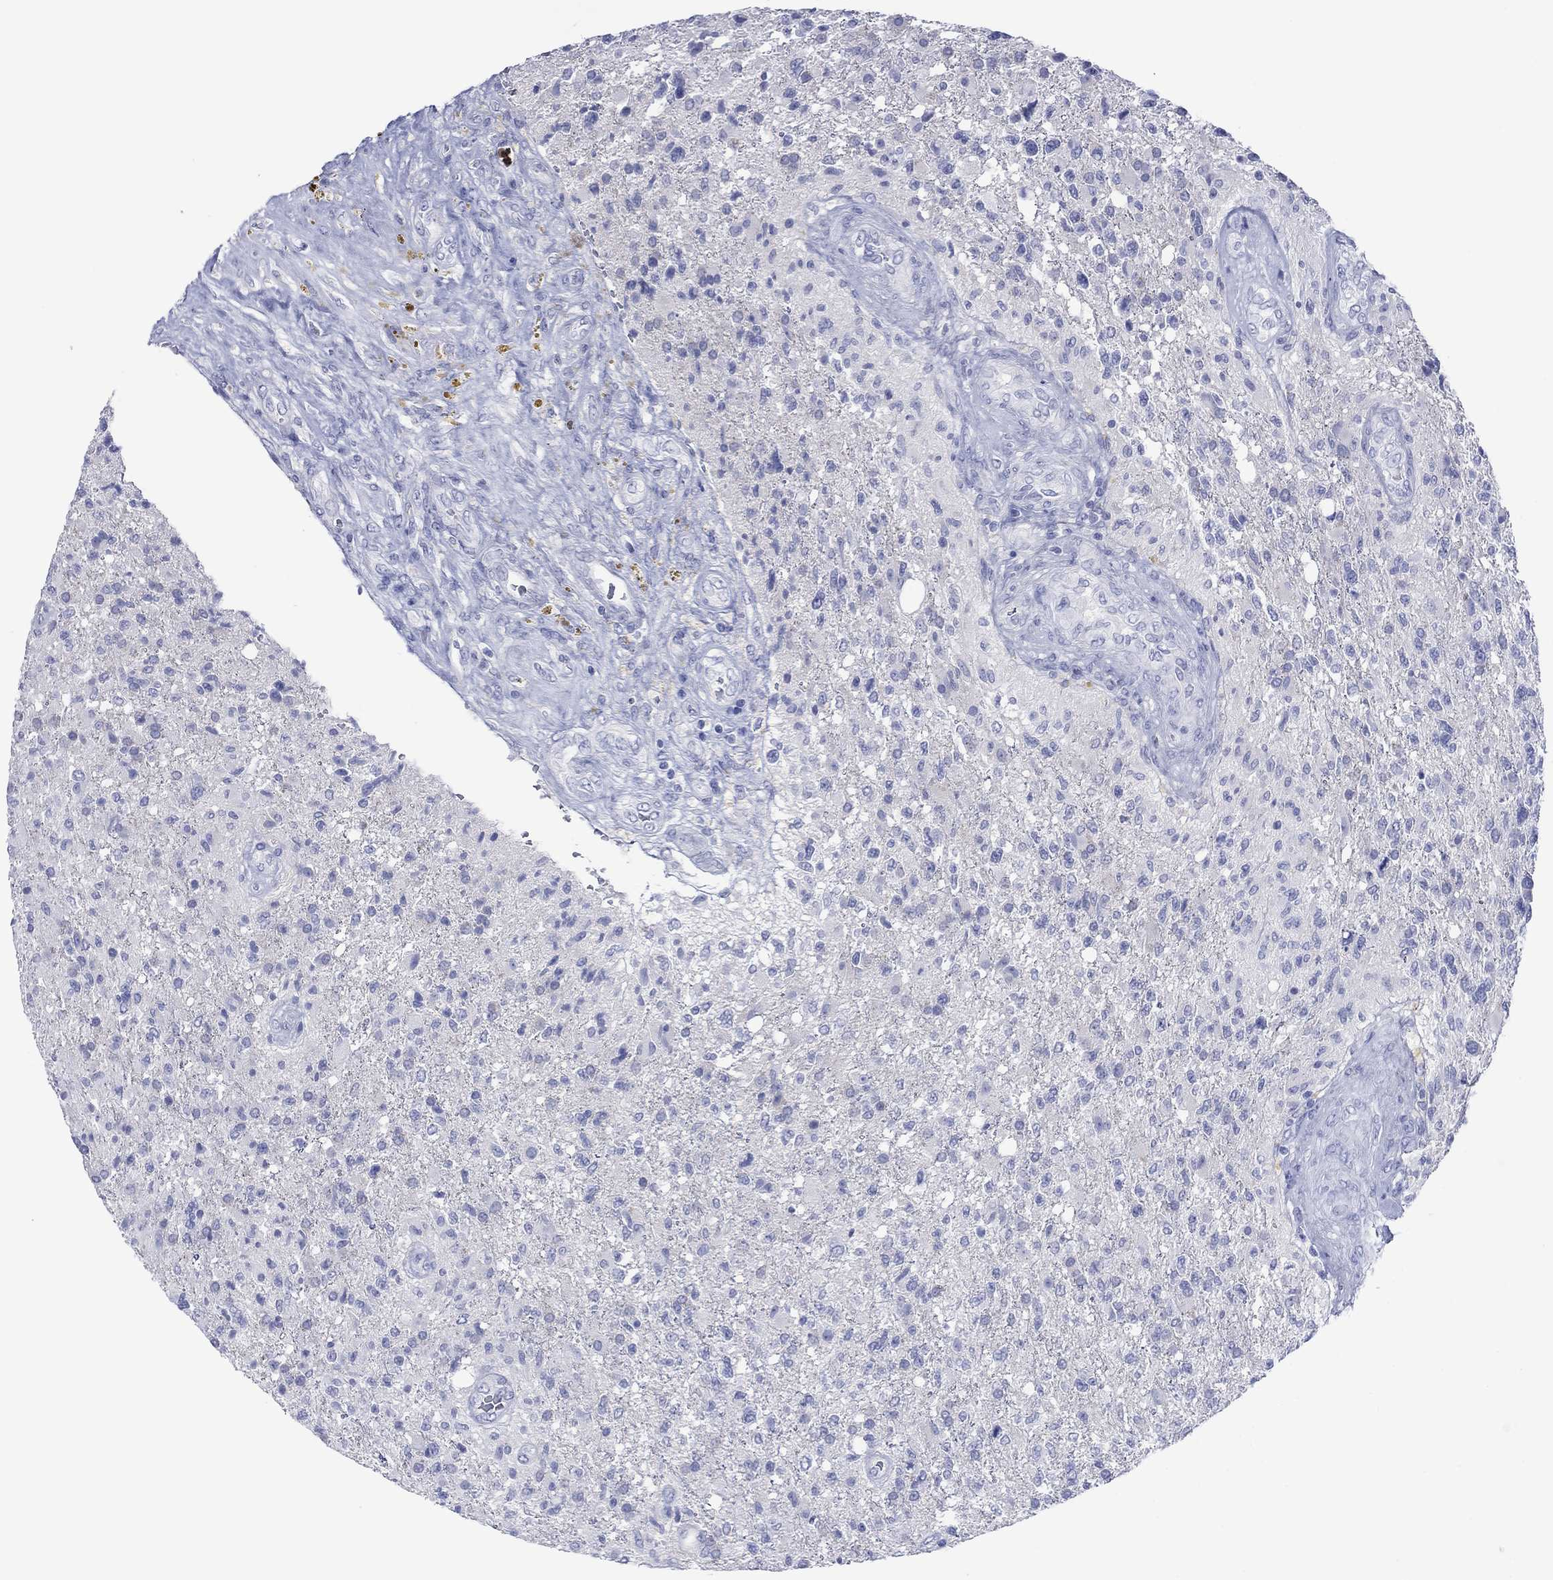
{"staining": {"intensity": "negative", "quantity": "none", "location": "none"}, "tissue": "glioma", "cell_type": "Tumor cells", "image_type": "cancer", "snomed": [{"axis": "morphology", "description": "Glioma, malignant, High grade"}, {"axis": "topography", "description": "Brain"}], "caption": "Tumor cells show no significant protein staining in malignant high-grade glioma.", "gene": "MLANA", "patient": {"sex": "male", "age": 56}}